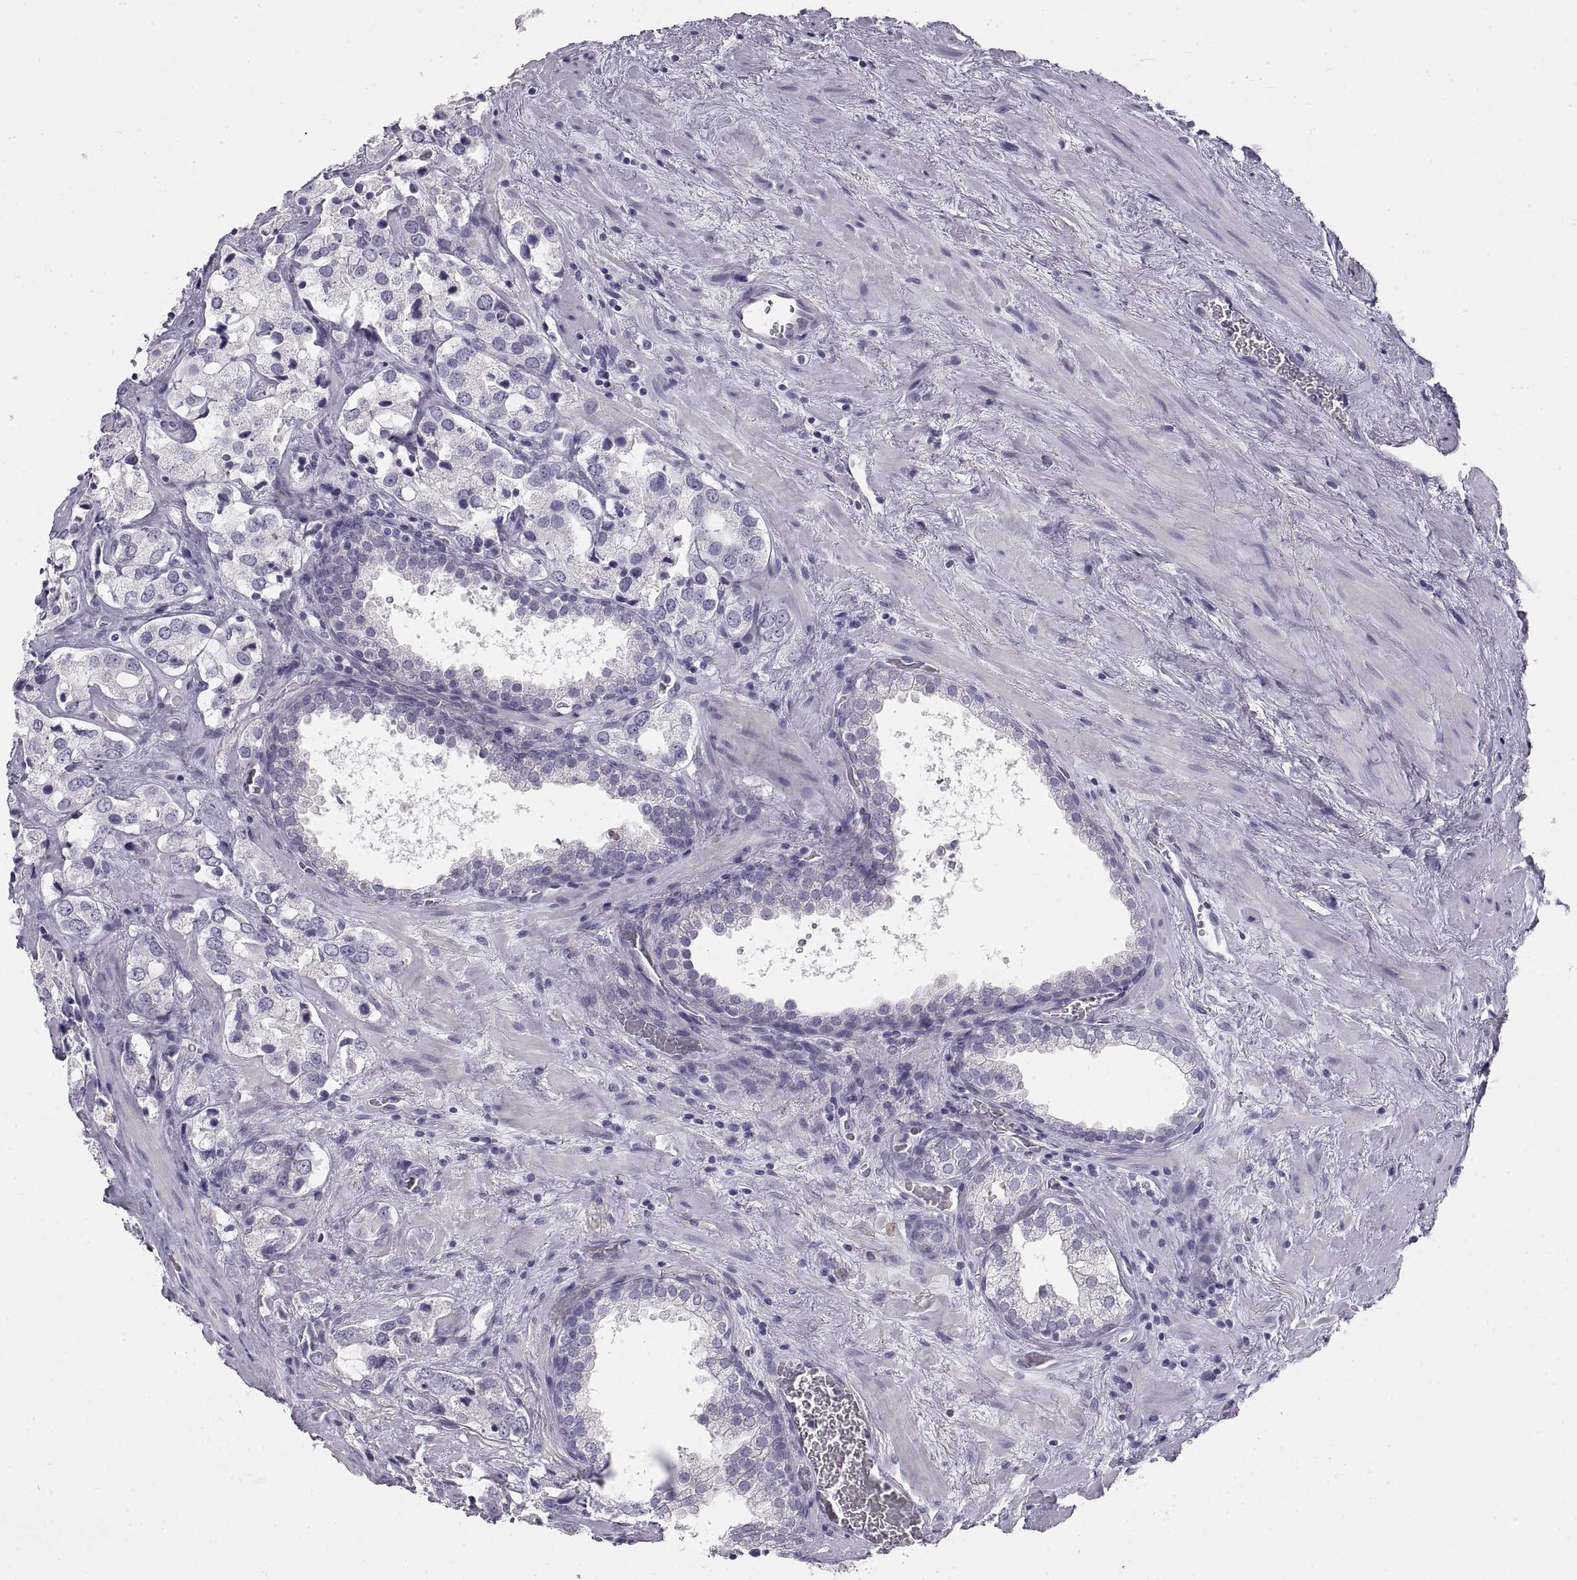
{"staining": {"intensity": "negative", "quantity": "none", "location": "none"}, "tissue": "prostate cancer", "cell_type": "Tumor cells", "image_type": "cancer", "snomed": [{"axis": "morphology", "description": "Adenocarcinoma, NOS"}, {"axis": "topography", "description": "Prostate"}], "caption": "The immunohistochemistry histopathology image has no significant staining in tumor cells of prostate cancer tissue.", "gene": "CRYBB3", "patient": {"sex": "male", "age": 66}}